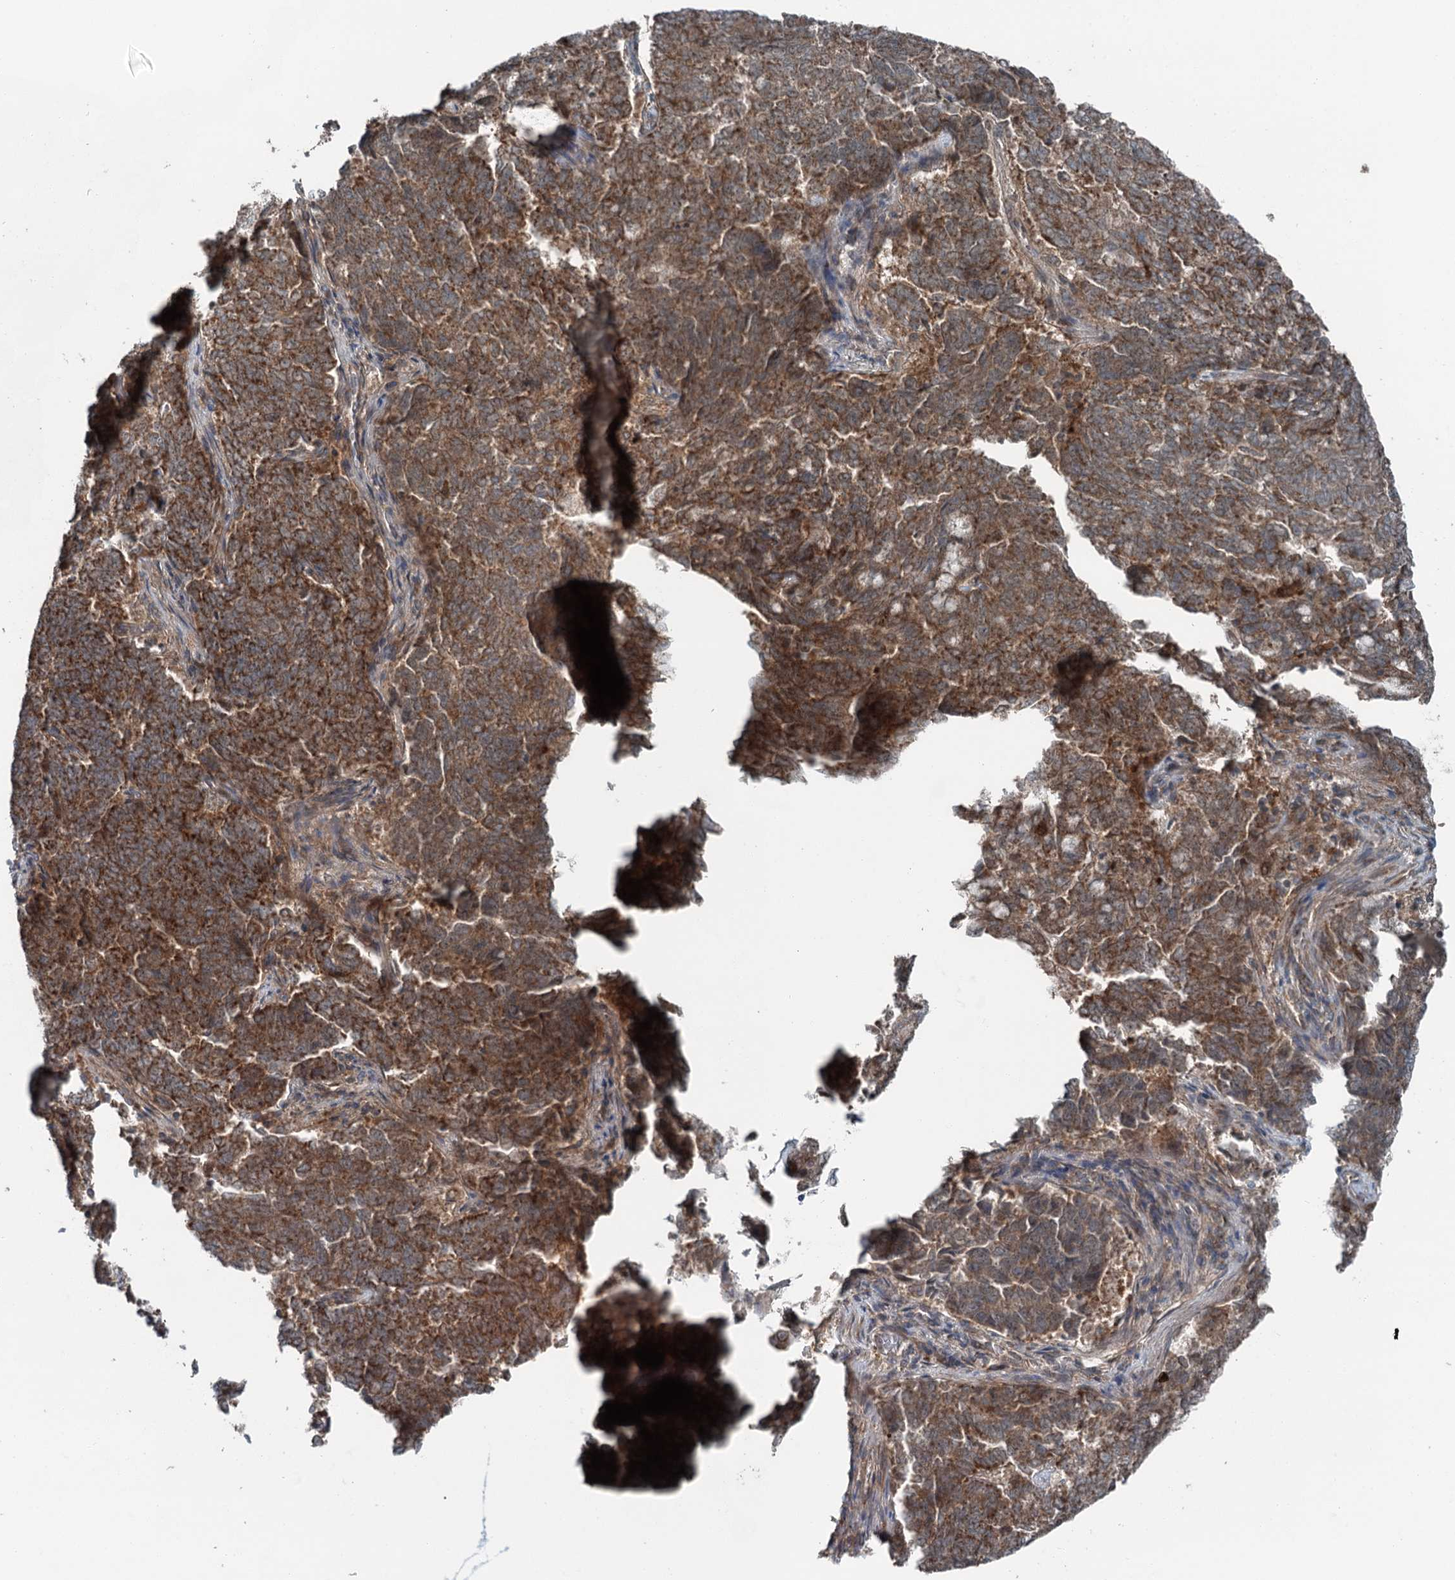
{"staining": {"intensity": "strong", "quantity": ">75%", "location": "cytoplasmic/membranous"}, "tissue": "endometrial cancer", "cell_type": "Tumor cells", "image_type": "cancer", "snomed": [{"axis": "morphology", "description": "Adenocarcinoma, NOS"}, {"axis": "topography", "description": "Endometrium"}], "caption": "Endometrial adenocarcinoma stained with a brown dye shows strong cytoplasmic/membranous positive staining in approximately >75% of tumor cells.", "gene": "WAPL", "patient": {"sex": "female", "age": 80}}